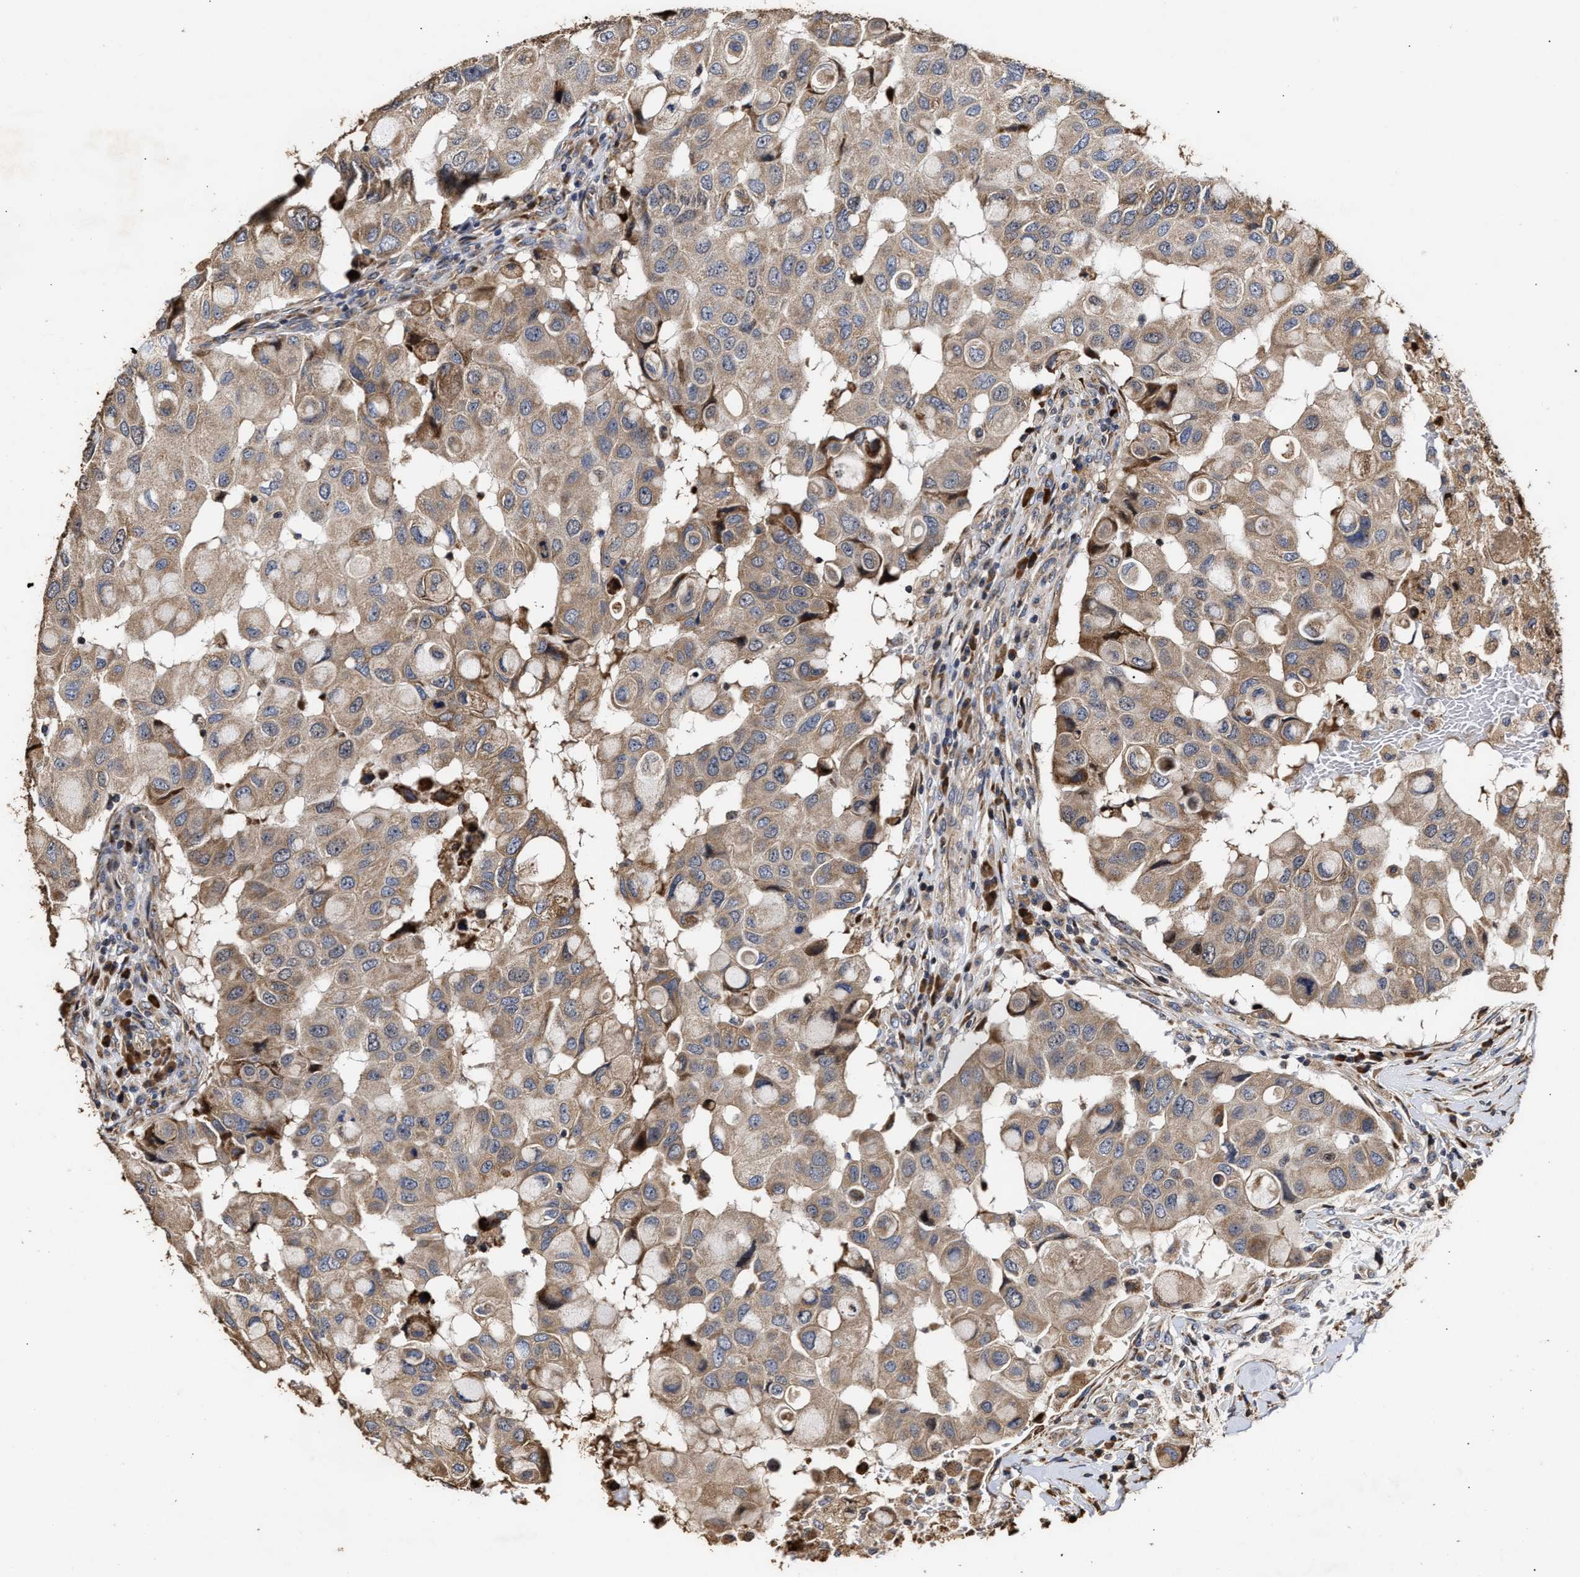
{"staining": {"intensity": "weak", "quantity": ">75%", "location": "cytoplasmic/membranous"}, "tissue": "breast cancer", "cell_type": "Tumor cells", "image_type": "cancer", "snomed": [{"axis": "morphology", "description": "Duct carcinoma"}, {"axis": "topography", "description": "Breast"}], "caption": "Immunohistochemistry (IHC) of intraductal carcinoma (breast) displays low levels of weak cytoplasmic/membranous staining in approximately >75% of tumor cells.", "gene": "GOSR1", "patient": {"sex": "female", "age": 27}}